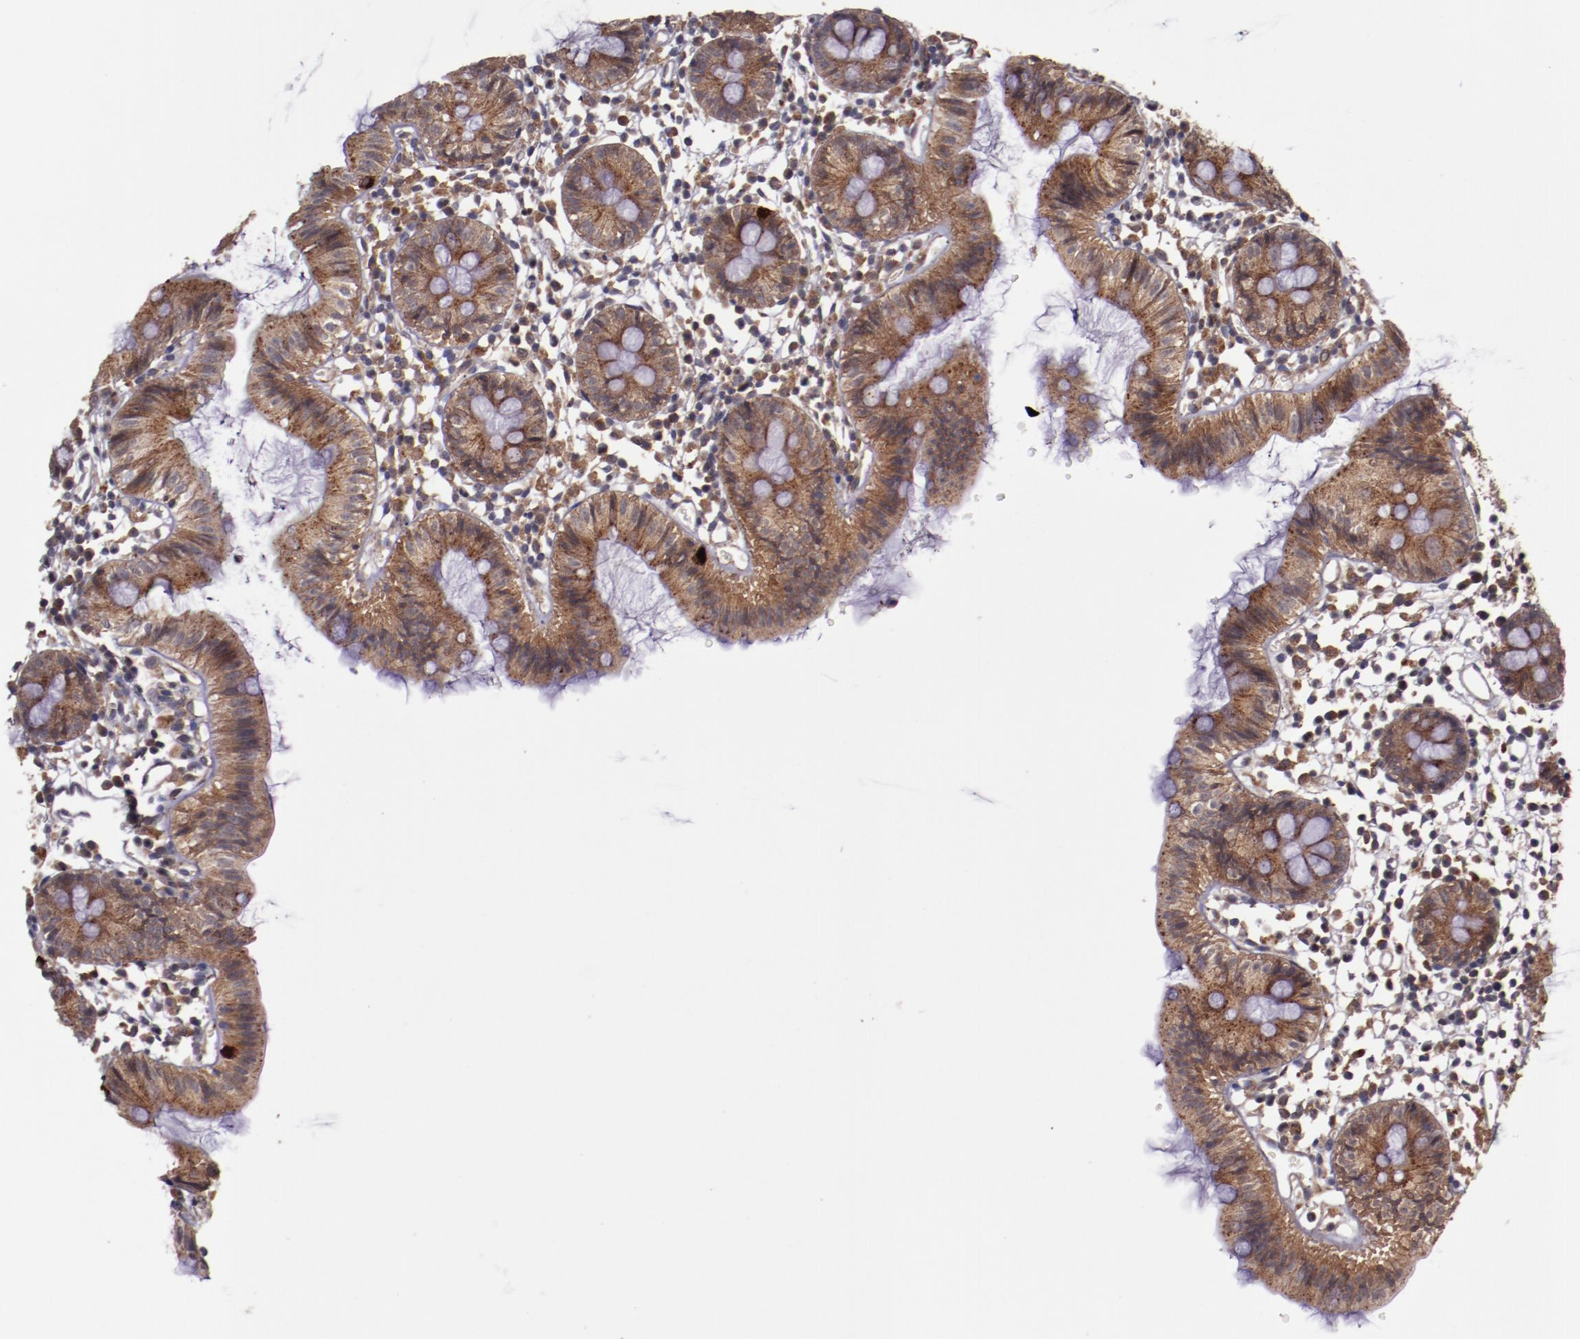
{"staining": {"intensity": "moderate", "quantity": ">75%", "location": "cytoplasmic/membranous"}, "tissue": "colon", "cell_type": "Endothelial cells", "image_type": "normal", "snomed": [{"axis": "morphology", "description": "Normal tissue, NOS"}, {"axis": "topography", "description": "Colon"}], "caption": "Protein analysis of benign colon demonstrates moderate cytoplasmic/membranous positivity in about >75% of endothelial cells.", "gene": "FTSJ1", "patient": {"sex": "male", "age": 14}}